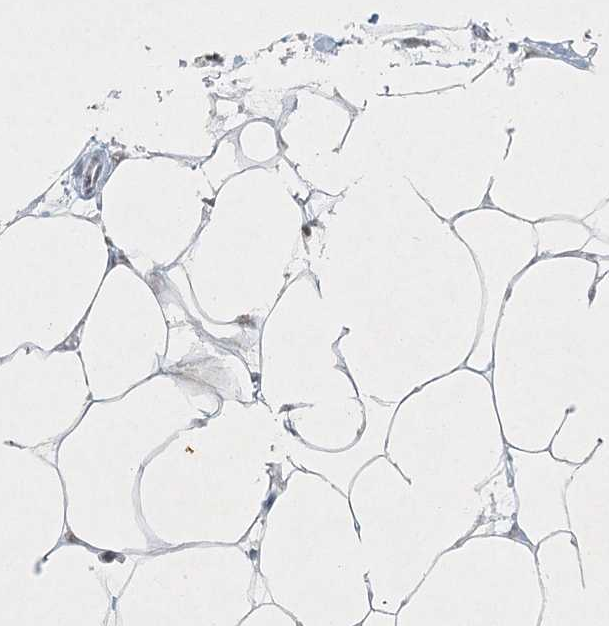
{"staining": {"intensity": "moderate", "quantity": "25%-75%", "location": "nuclear"}, "tissue": "adipose tissue", "cell_type": "Adipocytes", "image_type": "normal", "snomed": [{"axis": "morphology", "description": "Normal tissue, NOS"}, {"axis": "morphology", "description": "Adenocarcinoma, NOS"}, {"axis": "topography", "description": "Colon"}, {"axis": "topography", "description": "Peripheral nerve tissue"}], "caption": "Approximately 25%-75% of adipocytes in benign adipose tissue display moderate nuclear protein expression as visualized by brown immunohistochemical staining.", "gene": "U2SURP", "patient": {"sex": "male", "age": 14}}